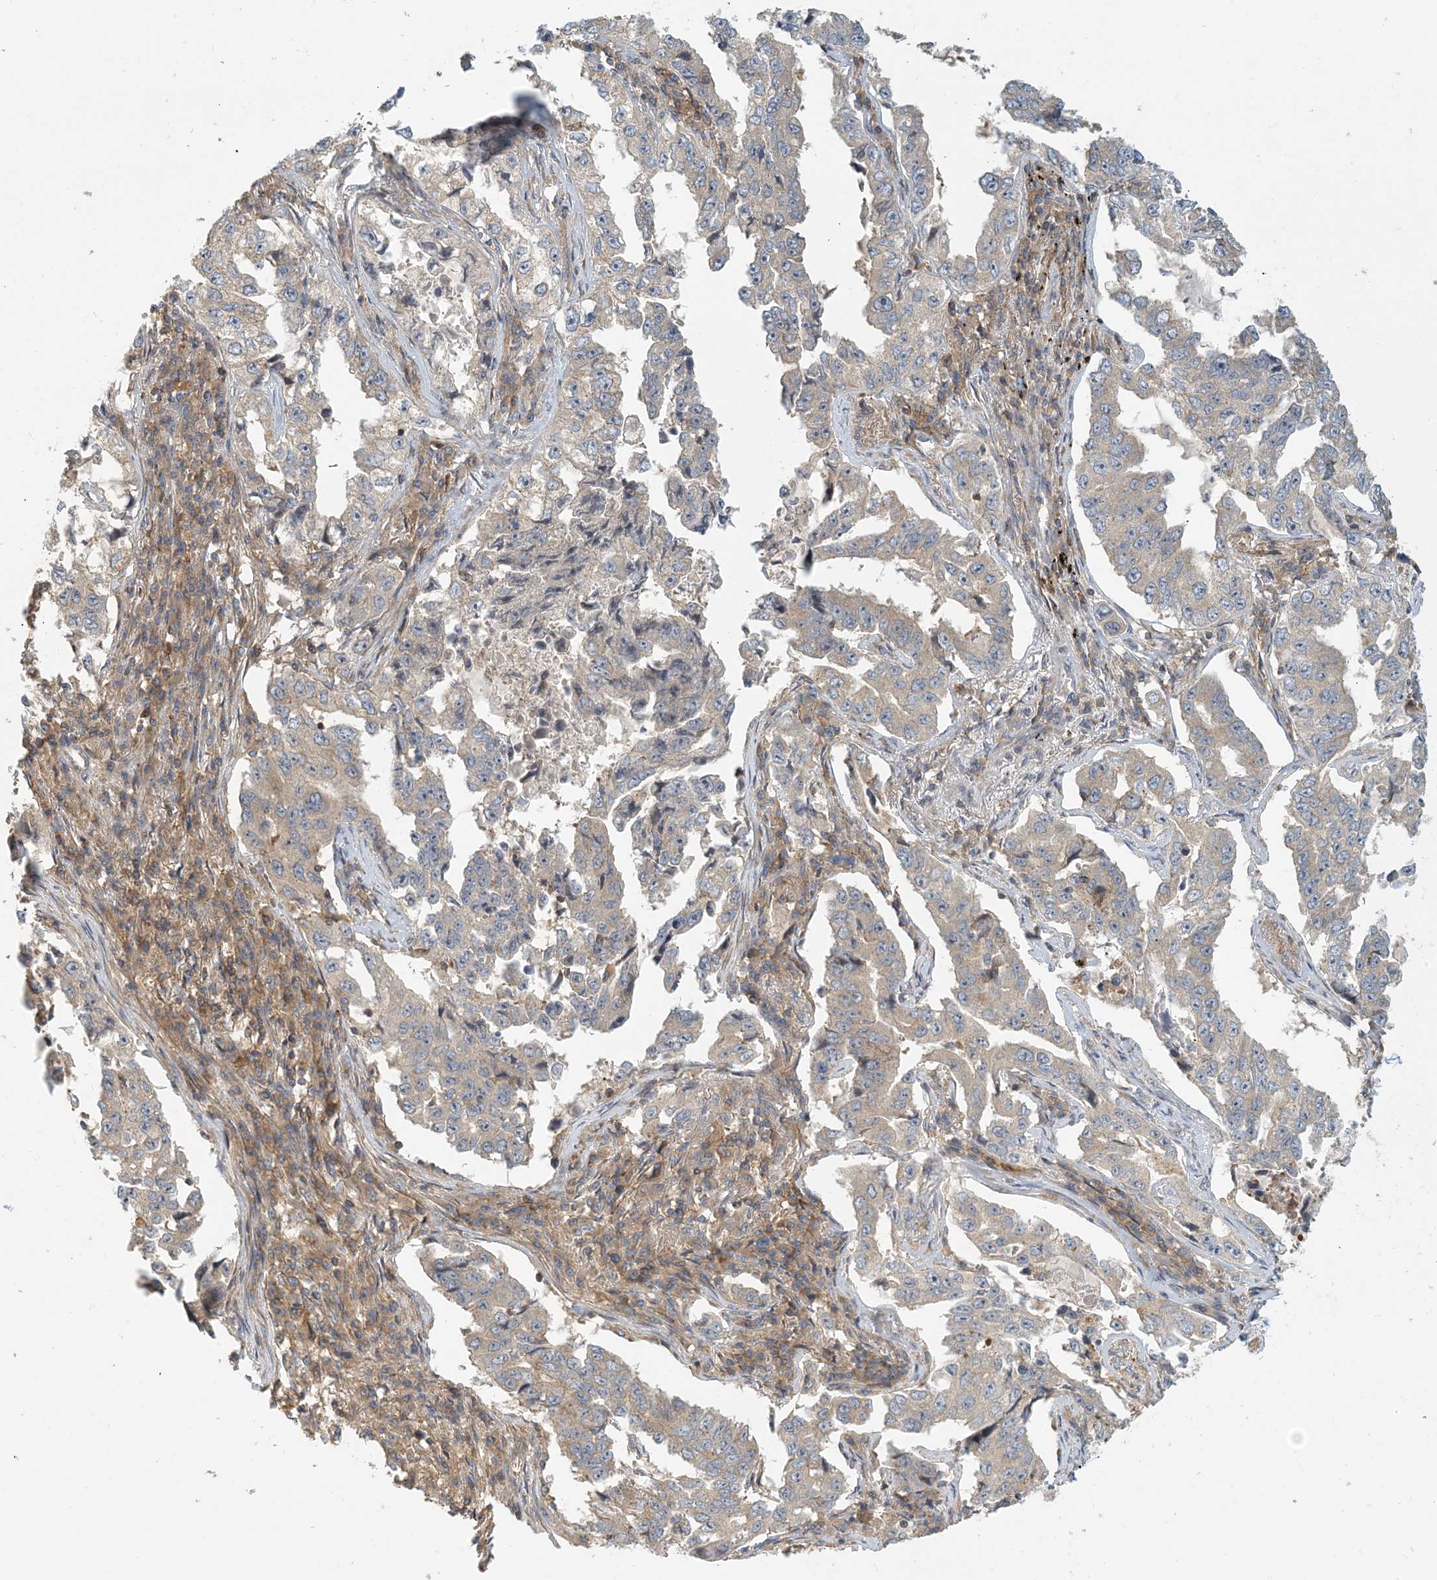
{"staining": {"intensity": "weak", "quantity": ">75%", "location": "cytoplasmic/membranous"}, "tissue": "lung cancer", "cell_type": "Tumor cells", "image_type": "cancer", "snomed": [{"axis": "morphology", "description": "Adenocarcinoma, NOS"}, {"axis": "topography", "description": "Lung"}], "caption": "Human lung cancer (adenocarcinoma) stained with a protein marker demonstrates weak staining in tumor cells.", "gene": "COLEC11", "patient": {"sex": "female", "age": 51}}